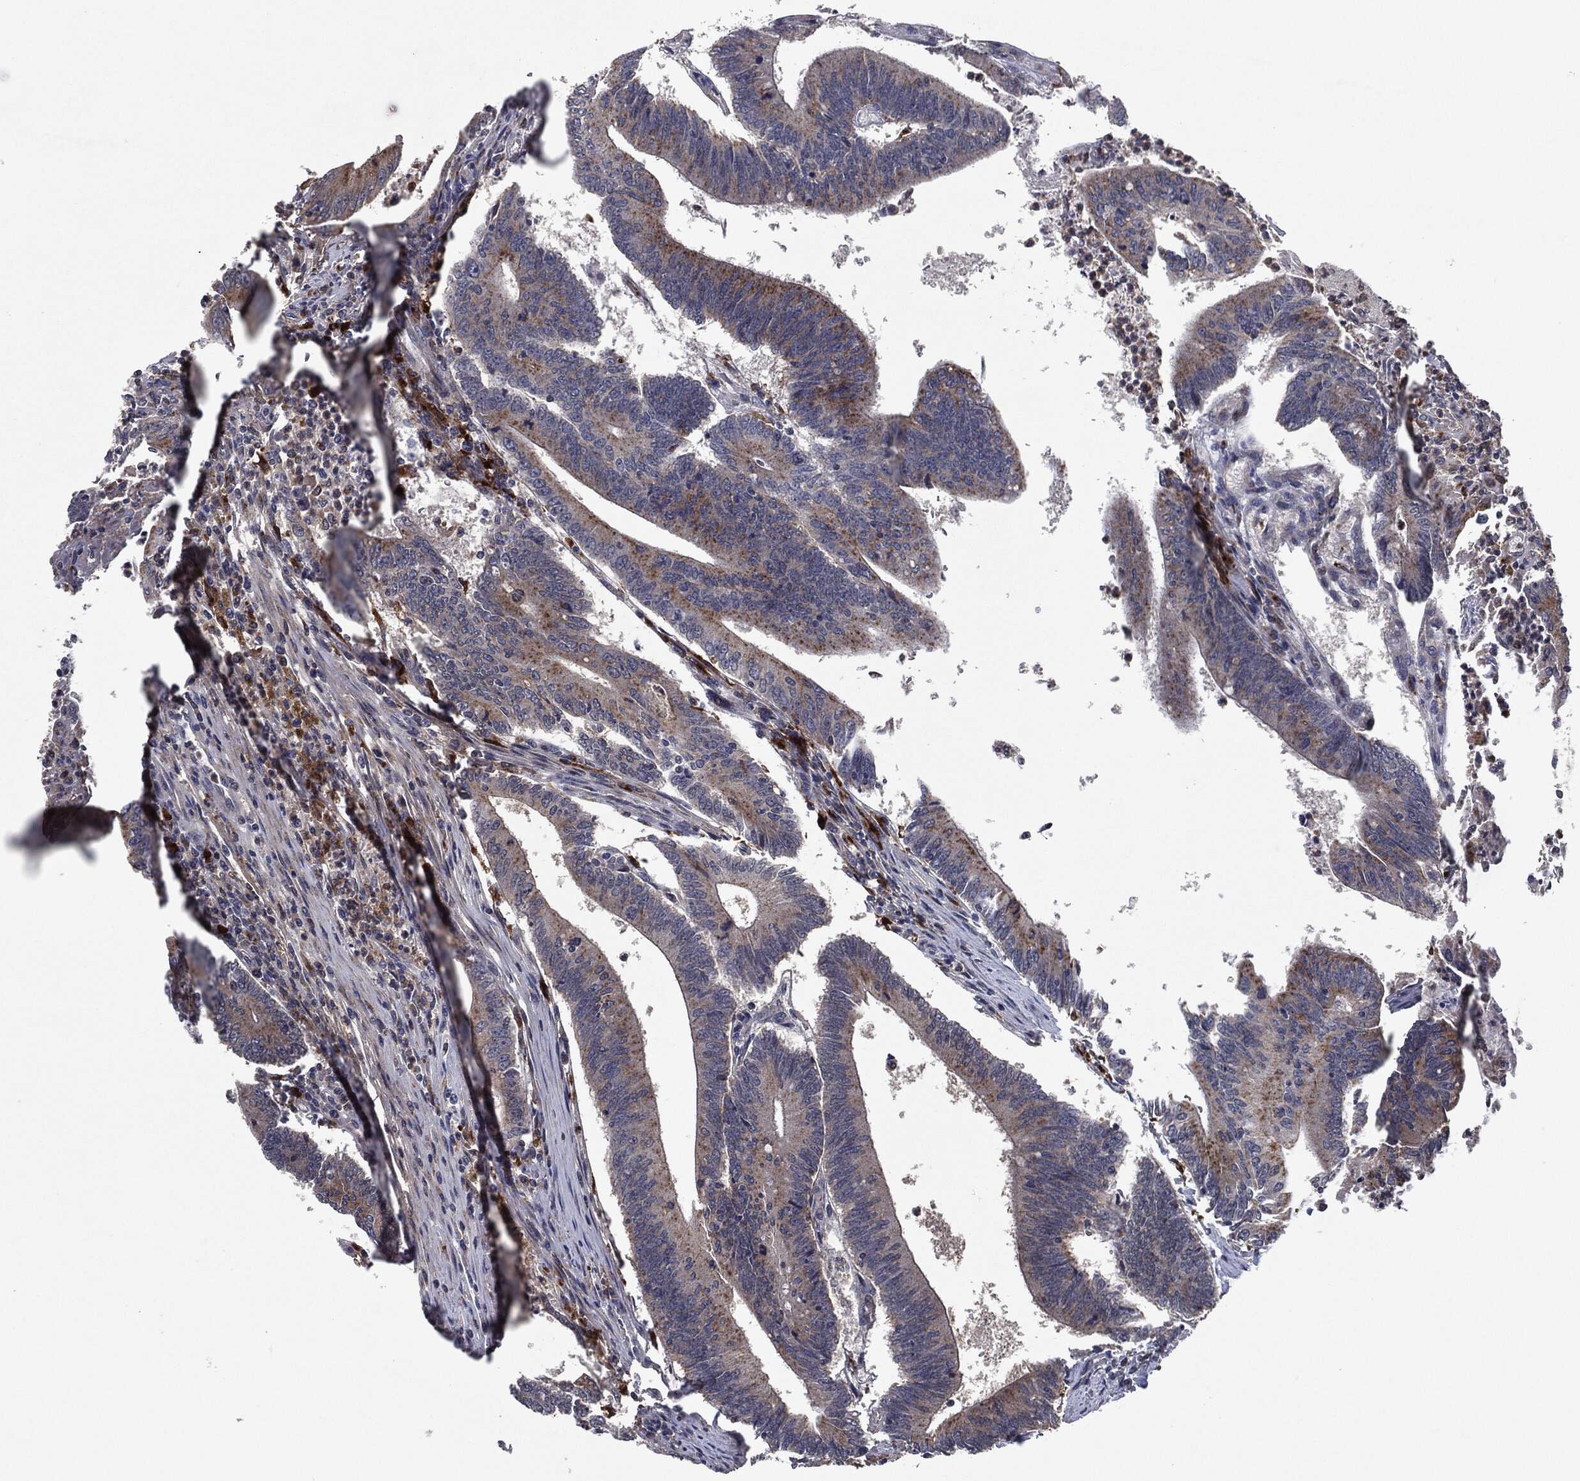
{"staining": {"intensity": "moderate", "quantity": "25%-75%", "location": "cytoplasmic/membranous"}, "tissue": "colorectal cancer", "cell_type": "Tumor cells", "image_type": "cancer", "snomed": [{"axis": "morphology", "description": "Adenocarcinoma, NOS"}, {"axis": "topography", "description": "Colon"}], "caption": "Immunohistochemistry (IHC) of colorectal cancer (adenocarcinoma) displays medium levels of moderate cytoplasmic/membranous staining in approximately 25%-75% of tumor cells. (DAB IHC with brightfield microscopy, high magnification).", "gene": "SLC31A2", "patient": {"sex": "female", "age": 70}}